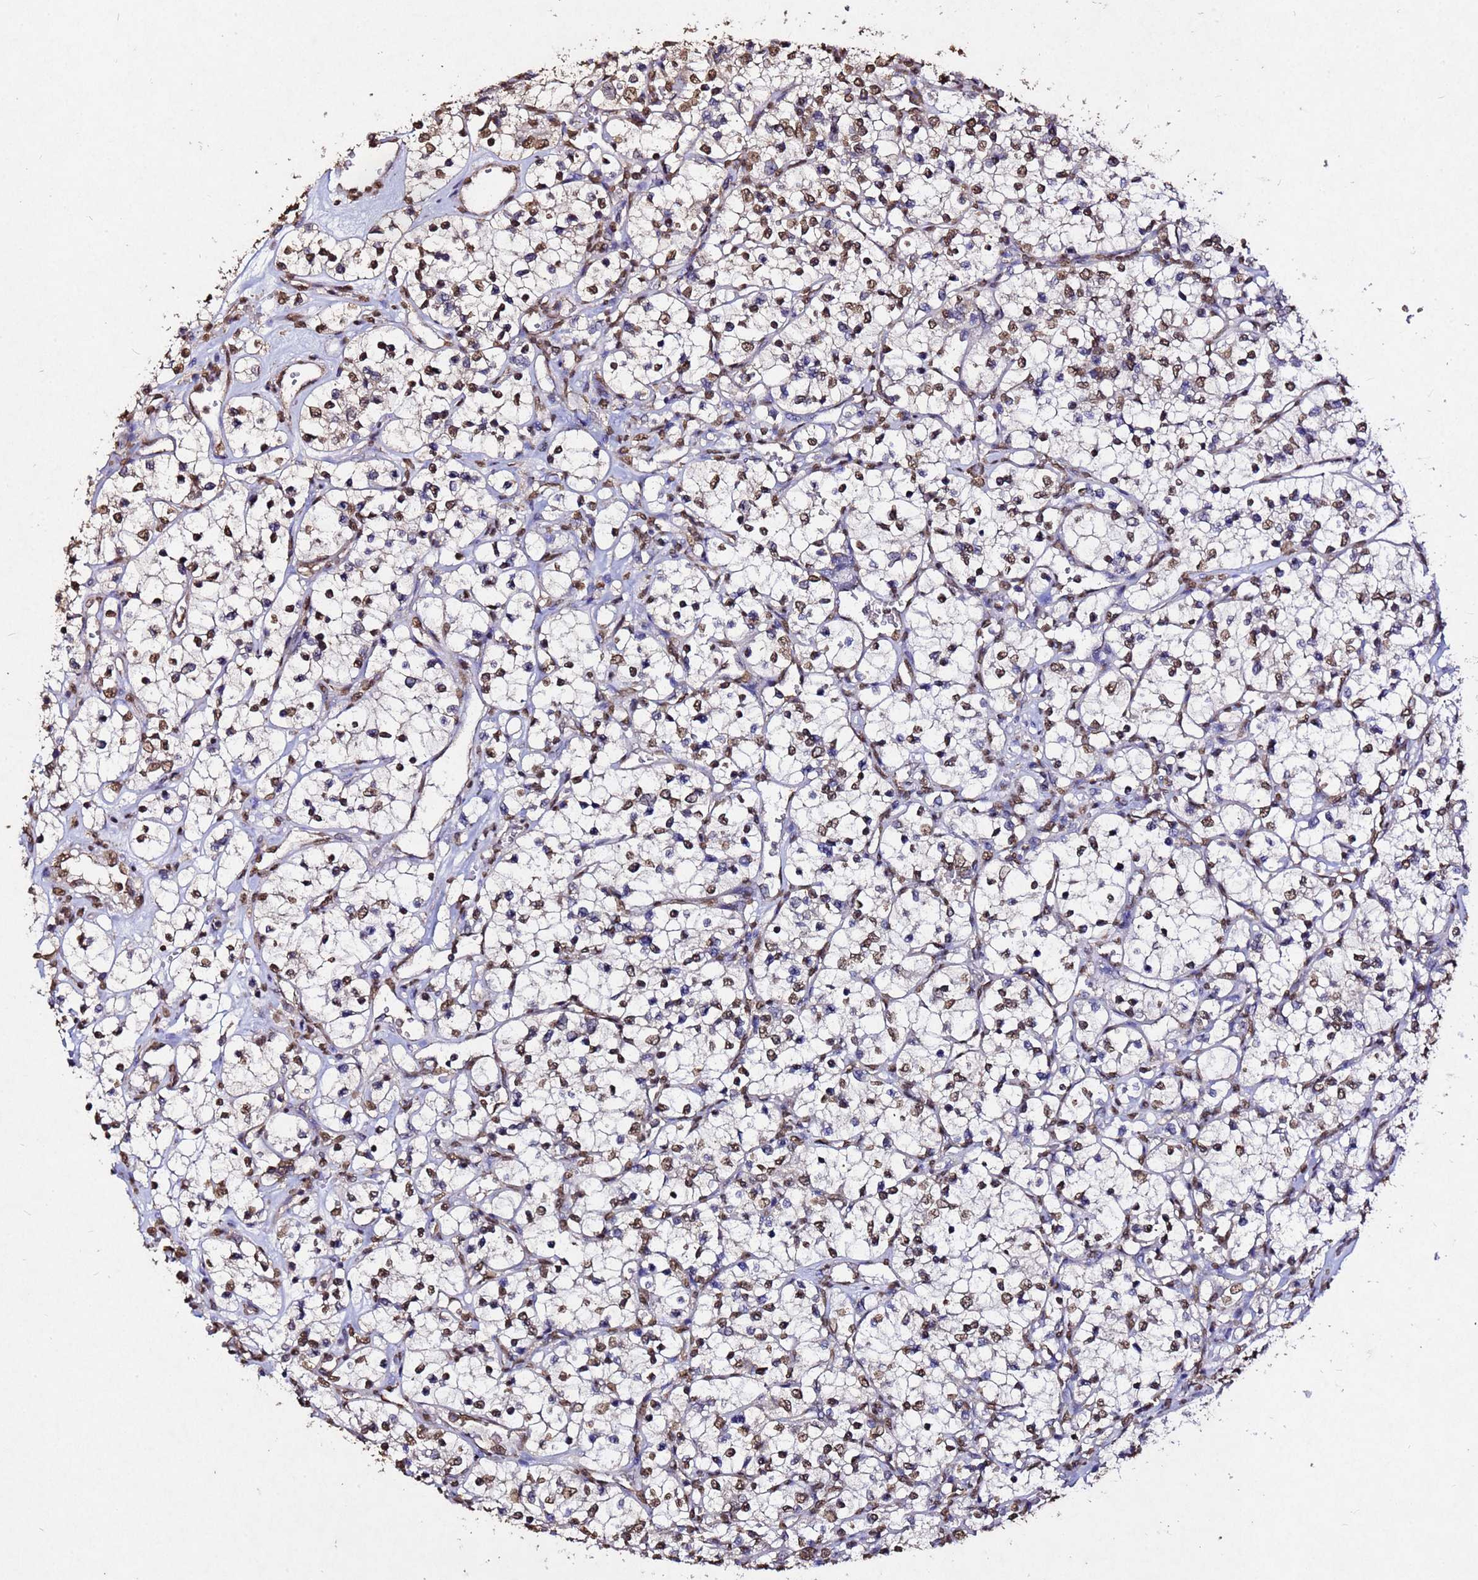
{"staining": {"intensity": "moderate", "quantity": "25%-75%", "location": "nuclear"}, "tissue": "renal cancer", "cell_type": "Tumor cells", "image_type": "cancer", "snomed": [{"axis": "morphology", "description": "Adenocarcinoma, NOS"}, {"axis": "topography", "description": "Kidney"}], "caption": "Immunohistochemistry (IHC) image of neoplastic tissue: human adenocarcinoma (renal) stained using immunohistochemistry (IHC) reveals medium levels of moderate protein expression localized specifically in the nuclear of tumor cells, appearing as a nuclear brown color.", "gene": "MYOCD", "patient": {"sex": "female", "age": 69}}